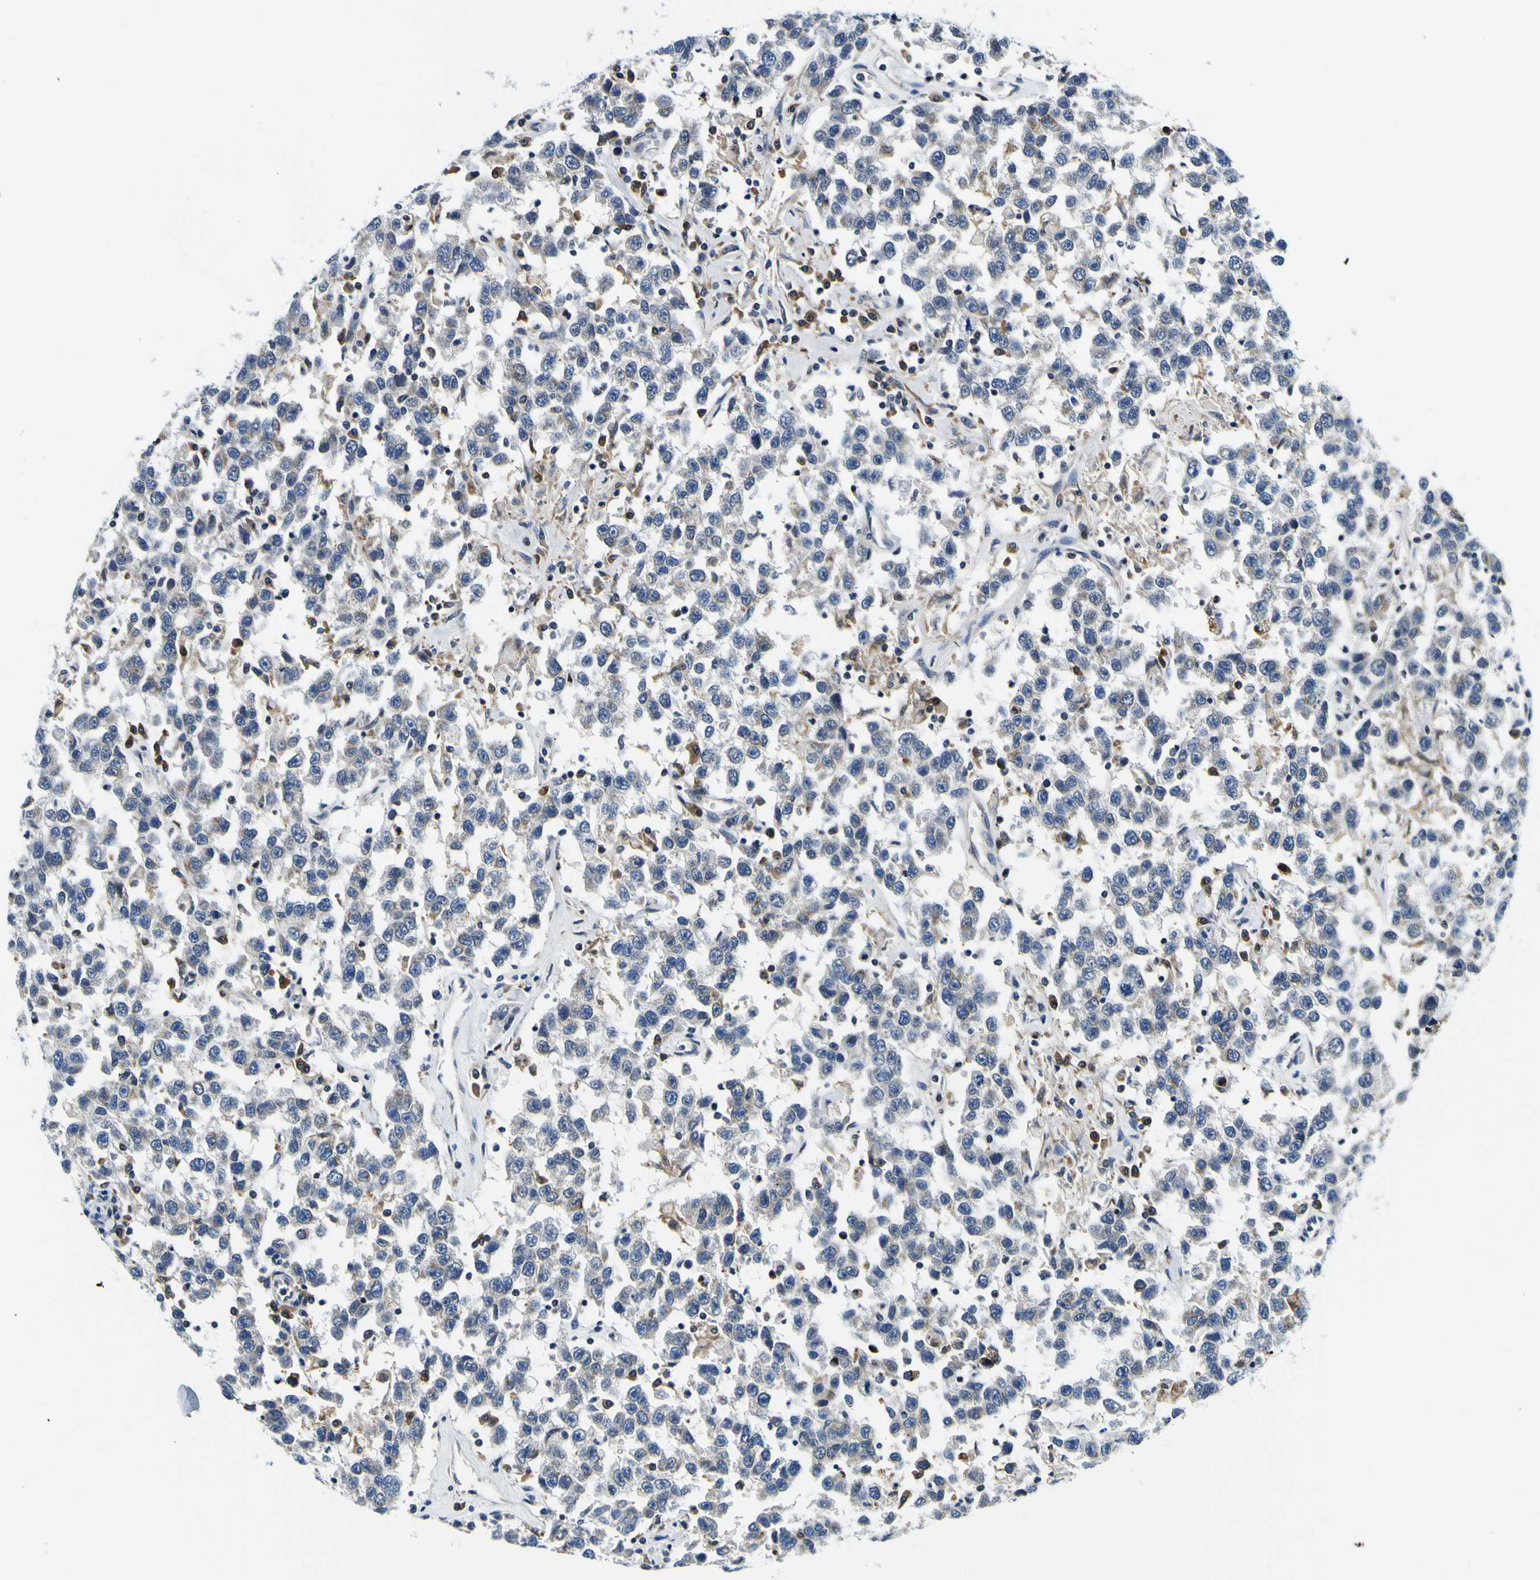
{"staining": {"intensity": "negative", "quantity": "none", "location": "none"}, "tissue": "testis cancer", "cell_type": "Tumor cells", "image_type": "cancer", "snomed": [{"axis": "morphology", "description": "Seminoma, NOS"}, {"axis": "topography", "description": "Testis"}], "caption": "High magnification brightfield microscopy of testis cancer (seminoma) stained with DAB (3,3'-diaminobenzidine) (brown) and counterstained with hematoxylin (blue): tumor cells show no significant staining.", "gene": "NLRP3", "patient": {"sex": "male", "age": 41}}